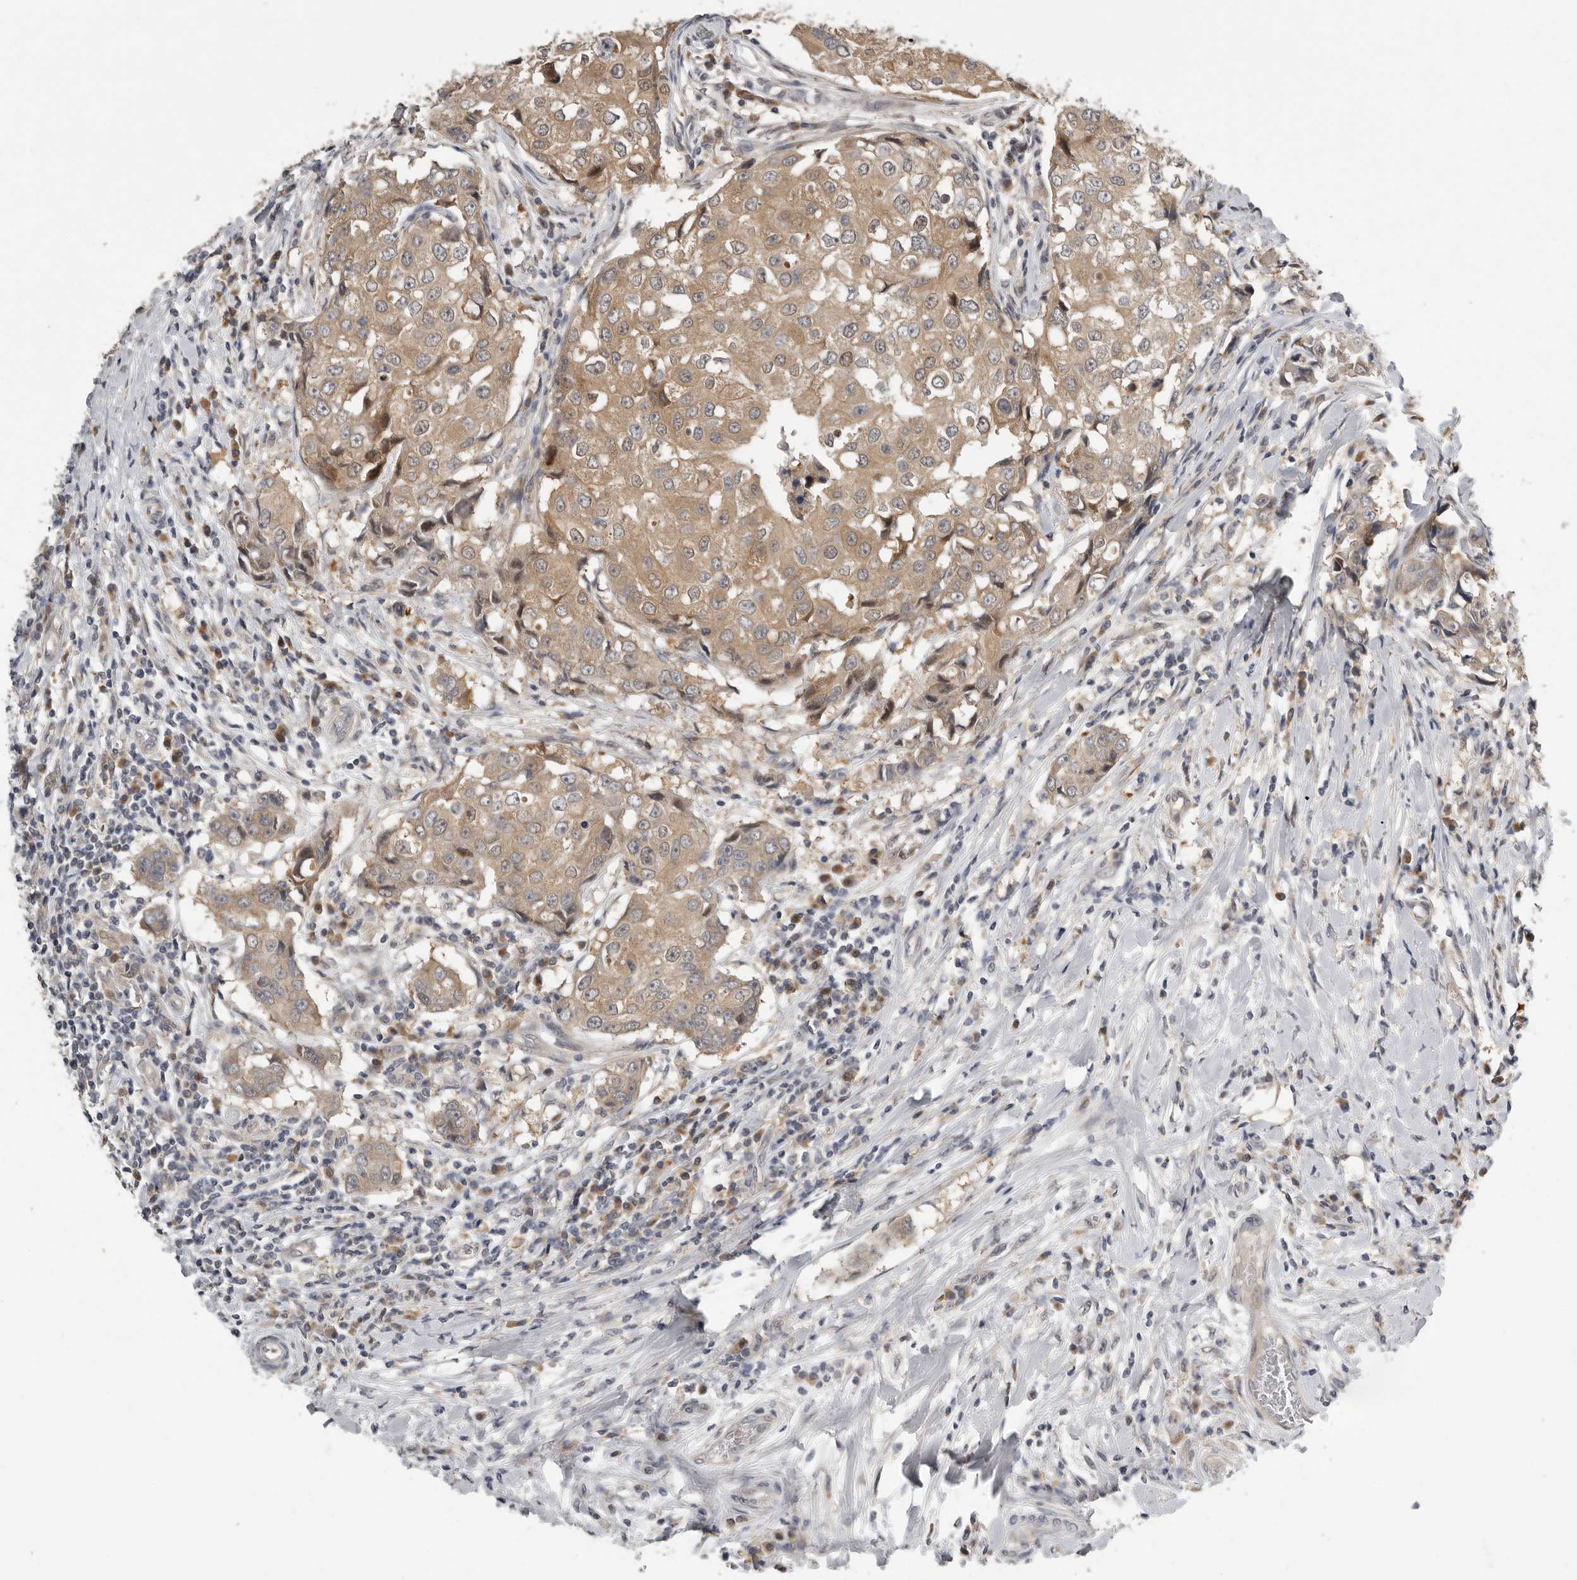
{"staining": {"intensity": "weak", "quantity": ">75%", "location": "cytoplasmic/membranous"}, "tissue": "breast cancer", "cell_type": "Tumor cells", "image_type": "cancer", "snomed": [{"axis": "morphology", "description": "Duct carcinoma"}, {"axis": "topography", "description": "Breast"}], "caption": "A high-resolution image shows IHC staining of breast cancer, which reveals weak cytoplasmic/membranous positivity in about >75% of tumor cells.", "gene": "RALGPS2", "patient": {"sex": "female", "age": 27}}